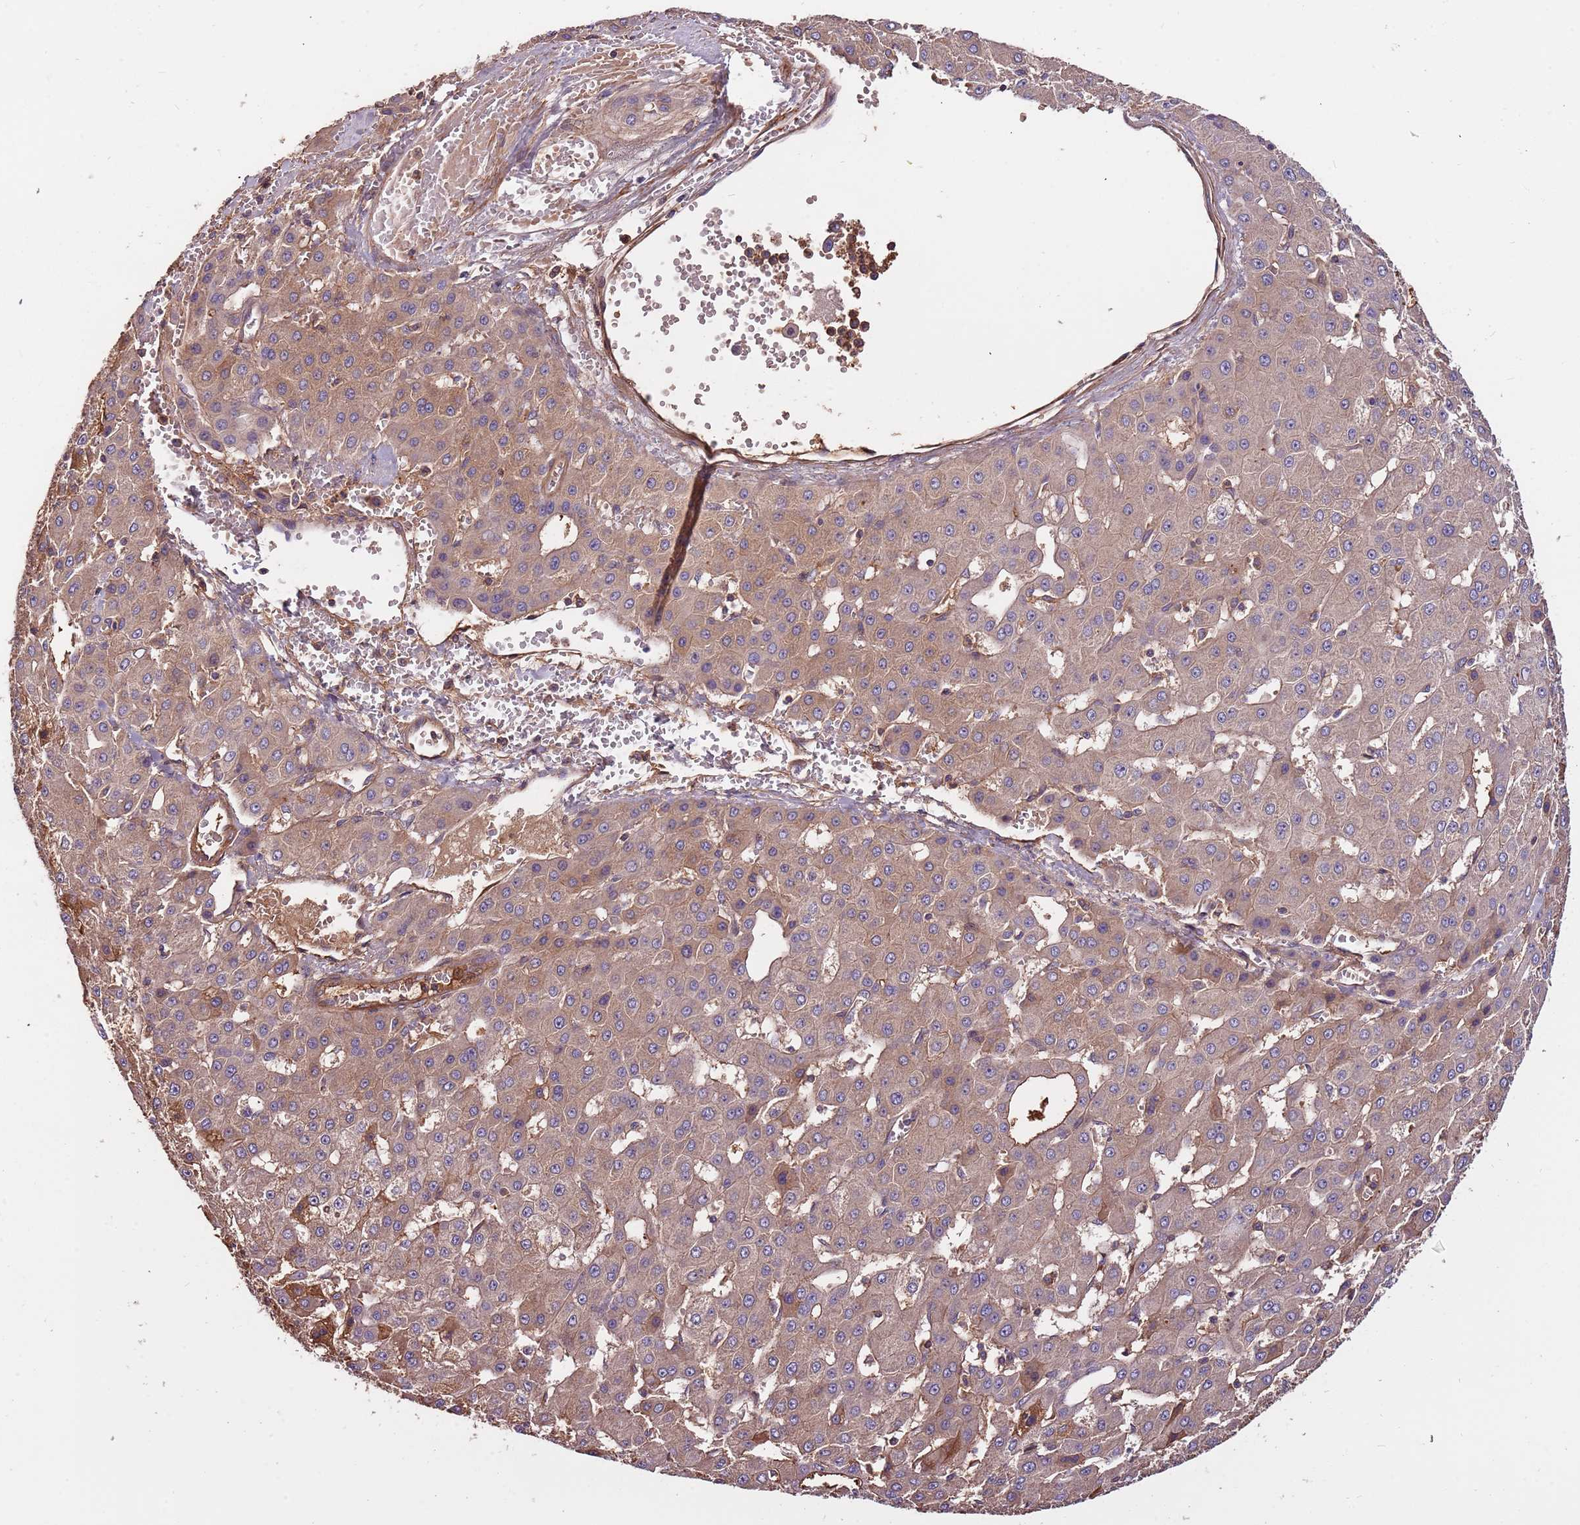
{"staining": {"intensity": "moderate", "quantity": ">75%", "location": "cytoplasmic/membranous,nuclear"}, "tissue": "liver cancer", "cell_type": "Tumor cells", "image_type": "cancer", "snomed": [{"axis": "morphology", "description": "Carcinoma, Hepatocellular, NOS"}, {"axis": "topography", "description": "Liver"}], "caption": "This is a histology image of IHC staining of hepatocellular carcinoma (liver), which shows moderate staining in the cytoplasmic/membranous and nuclear of tumor cells.", "gene": "DENR", "patient": {"sex": "male", "age": 47}}